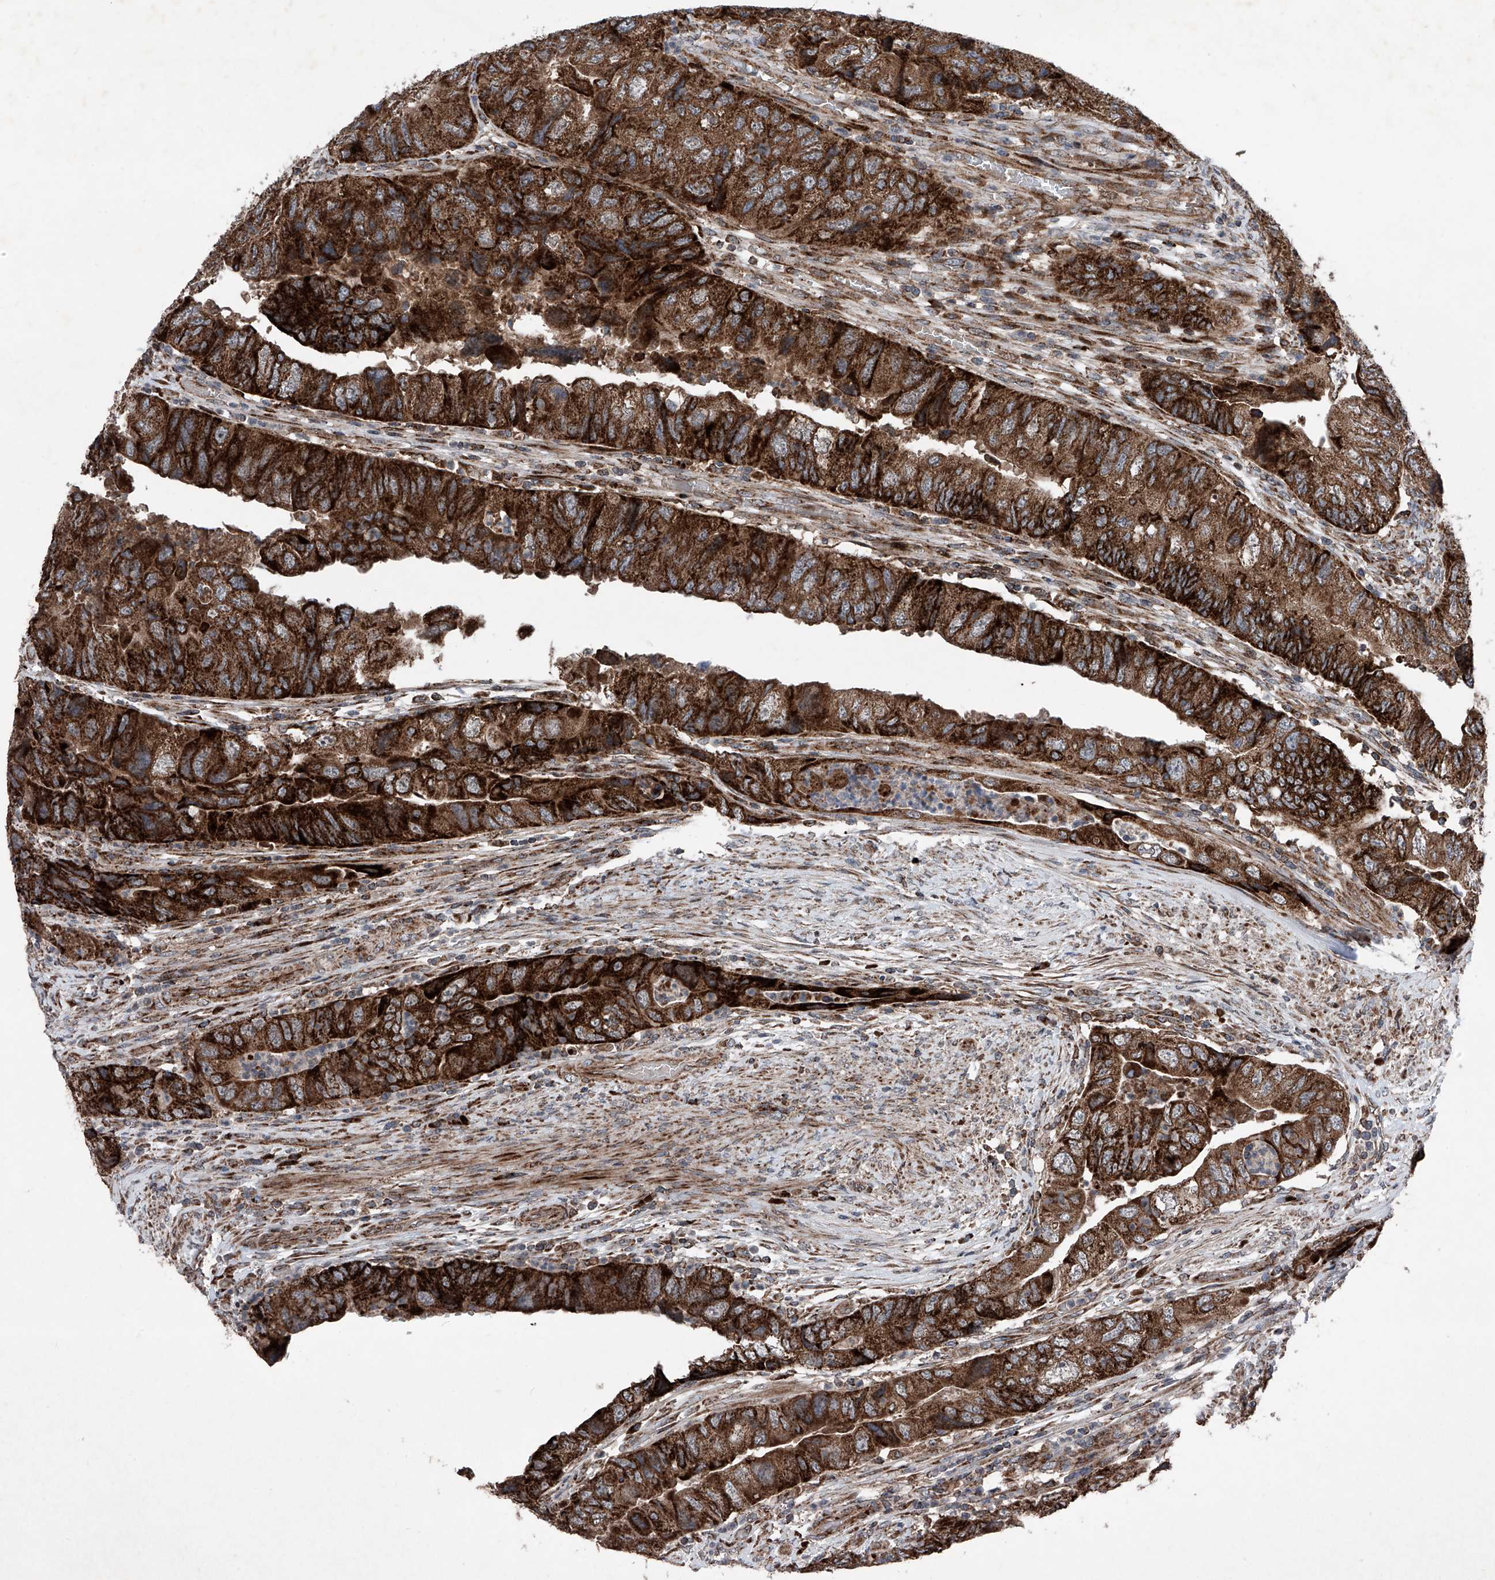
{"staining": {"intensity": "strong", "quantity": ">75%", "location": "cytoplasmic/membranous"}, "tissue": "colorectal cancer", "cell_type": "Tumor cells", "image_type": "cancer", "snomed": [{"axis": "morphology", "description": "Adenocarcinoma, NOS"}, {"axis": "topography", "description": "Rectum"}], "caption": "Colorectal adenocarcinoma tissue exhibits strong cytoplasmic/membranous staining in about >75% of tumor cells (IHC, brightfield microscopy, high magnification).", "gene": "DAD1", "patient": {"sex": "male", "age": 63}}